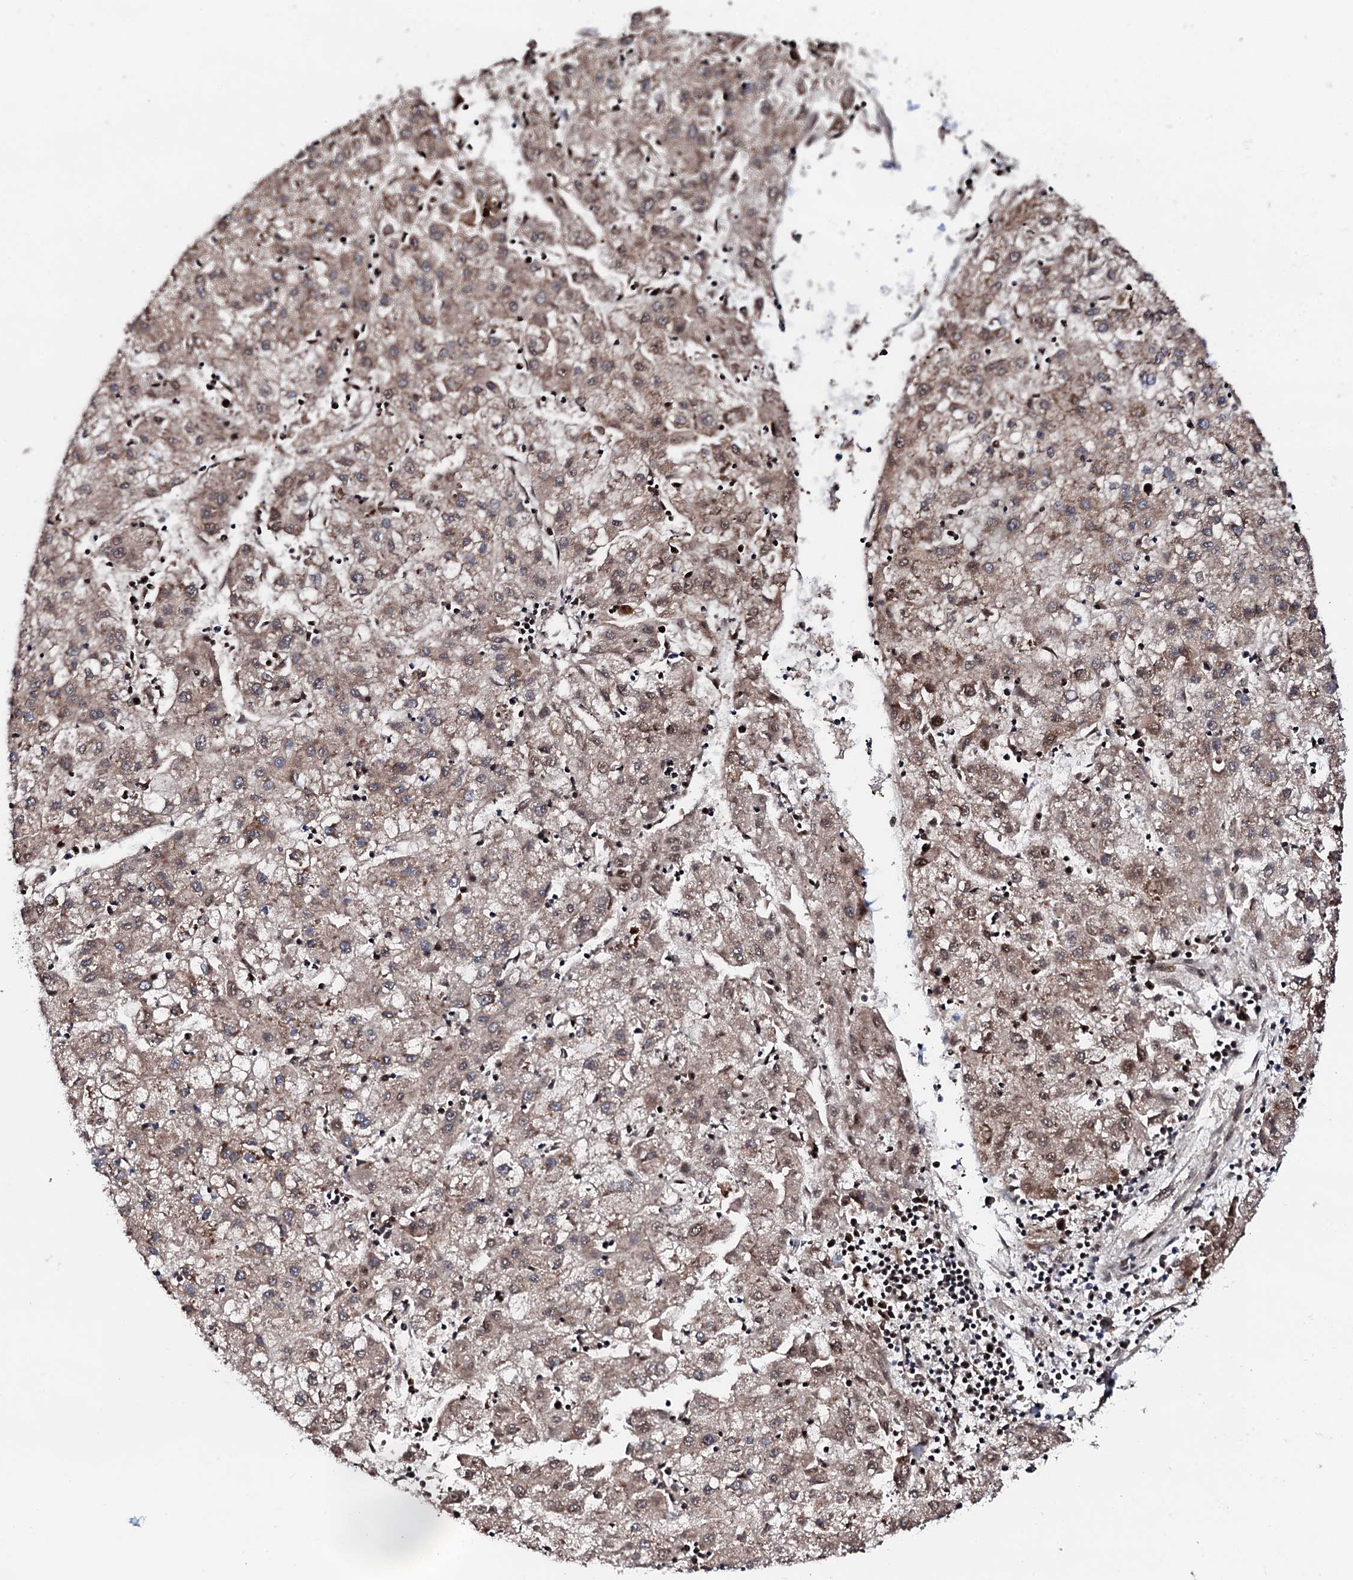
{"staining": {"intensity": "weak", "quantity": ">75%", "location": "cytoplasmic/membranous"}, "tissue": "liver cancer", "cell_type": "Tumor cells", "image_type": "cancer", "snomed": [{"axis": "morphology", "description": "Carcinoma, Hepatocellular, NOS"}, {"axis": "topography", "description": "Liver"}], "caption": "Immunohistochemistry of hepatocellular carcinoma (liver) shows low levels of weak cytoplasmic/membranous positivity in about >75% of tumor cells.", "gene": "TRDN", "patient": {"sex": "male", "age": 72}}